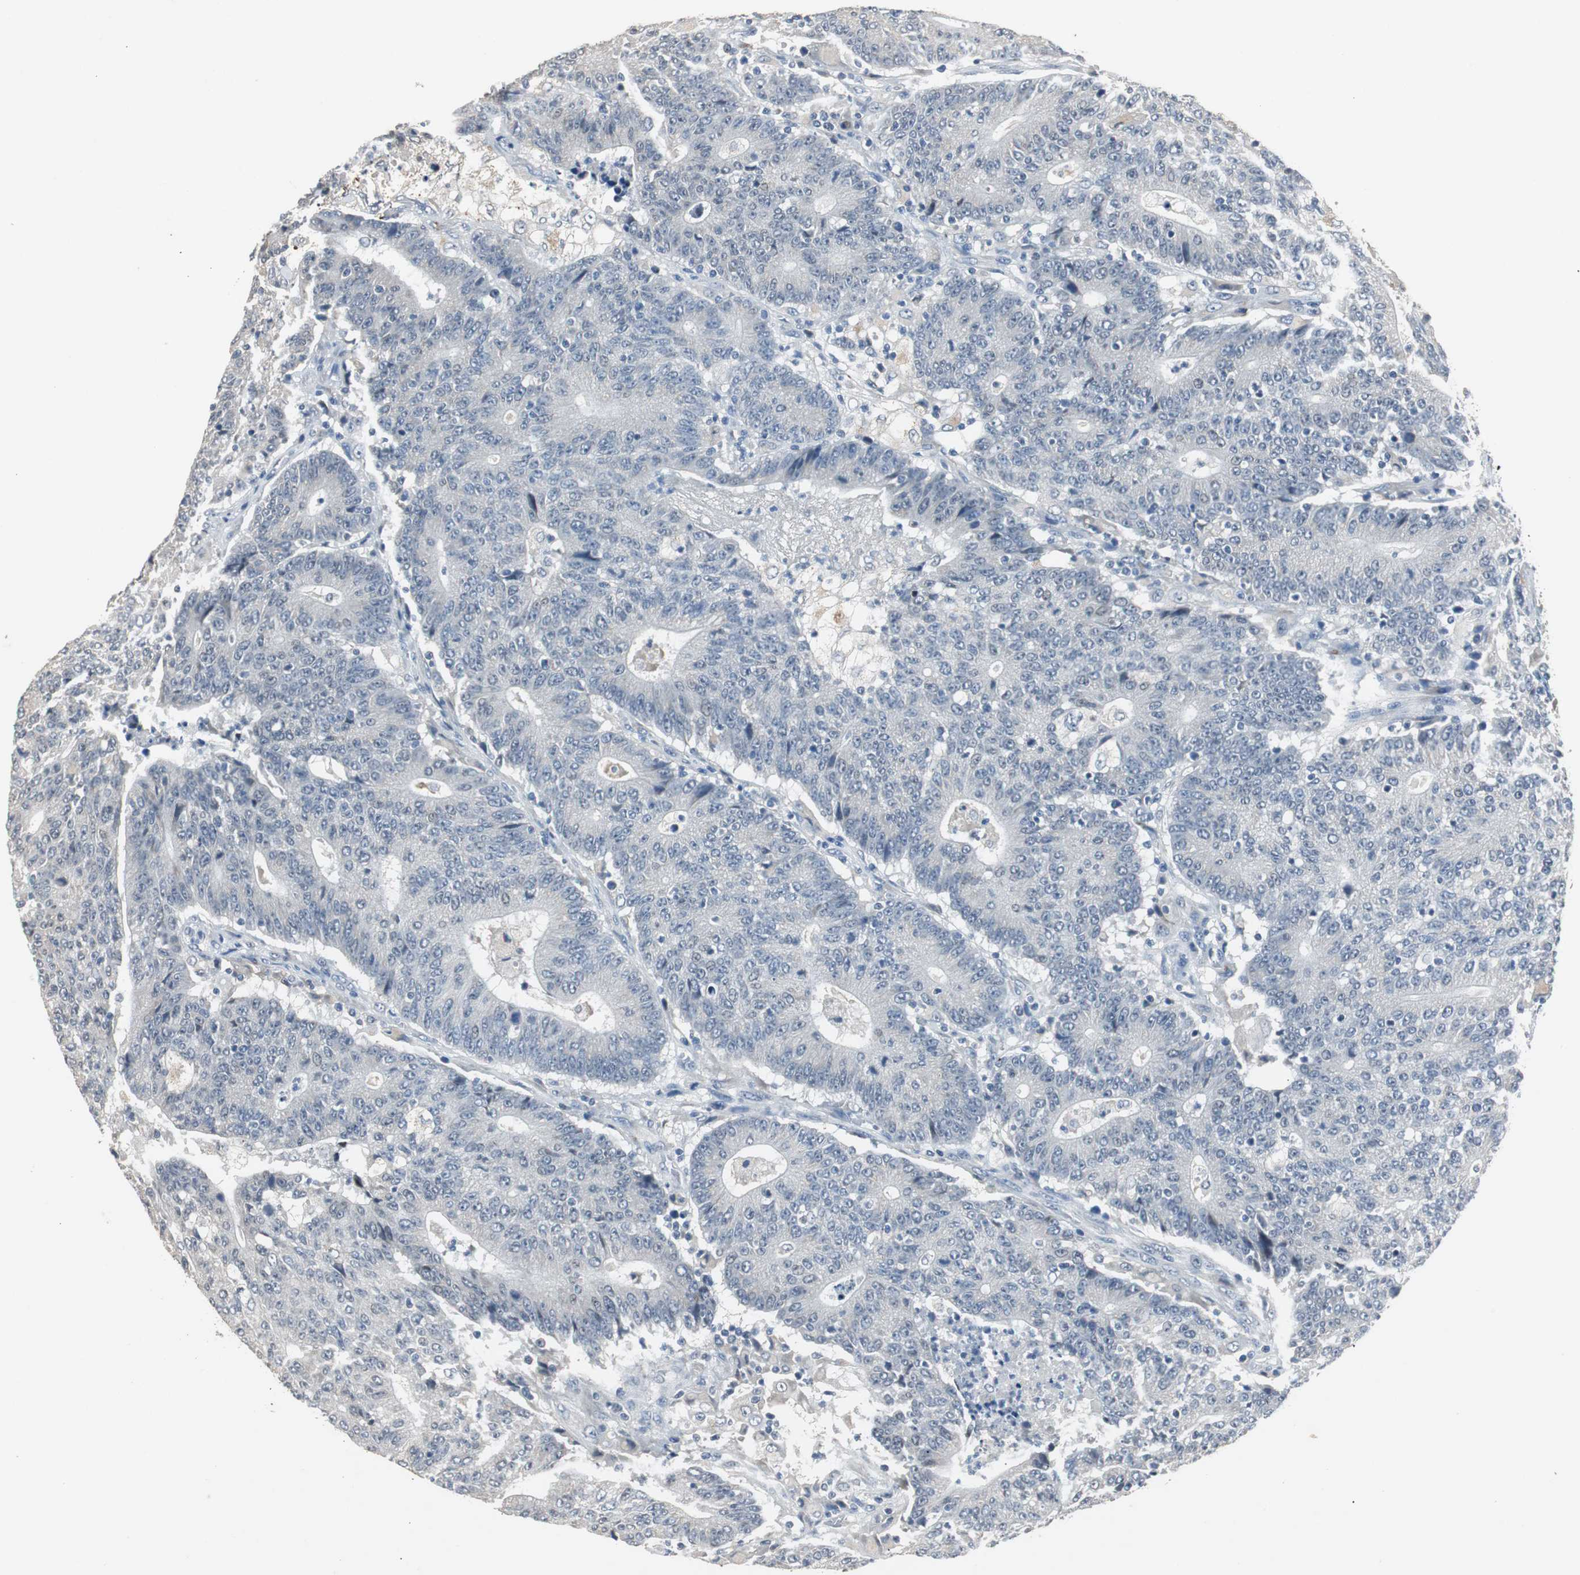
{"staining": {"intensity": "negative", "quantity": "none", "location": "none"}, "tissue": "colorectal cancer", "cell_type": "Tumor cells", "image_type": "cancer", "snomed": [{"axis": "morphology", "description": "Normal tissue, NOS"}, {"axis": "morphology", "description": "Adenocarcinoma, NOS"}, {"axis": "topography", "description": "Colon"}], "caption": "DAB (3,3'-diaminobenzidine) immunohistochemical staining of colorectal cancer shows no significant staining in tumor cells.", "gene": "PCYT1B", "patient": {"sex": "female", "age": 75}}